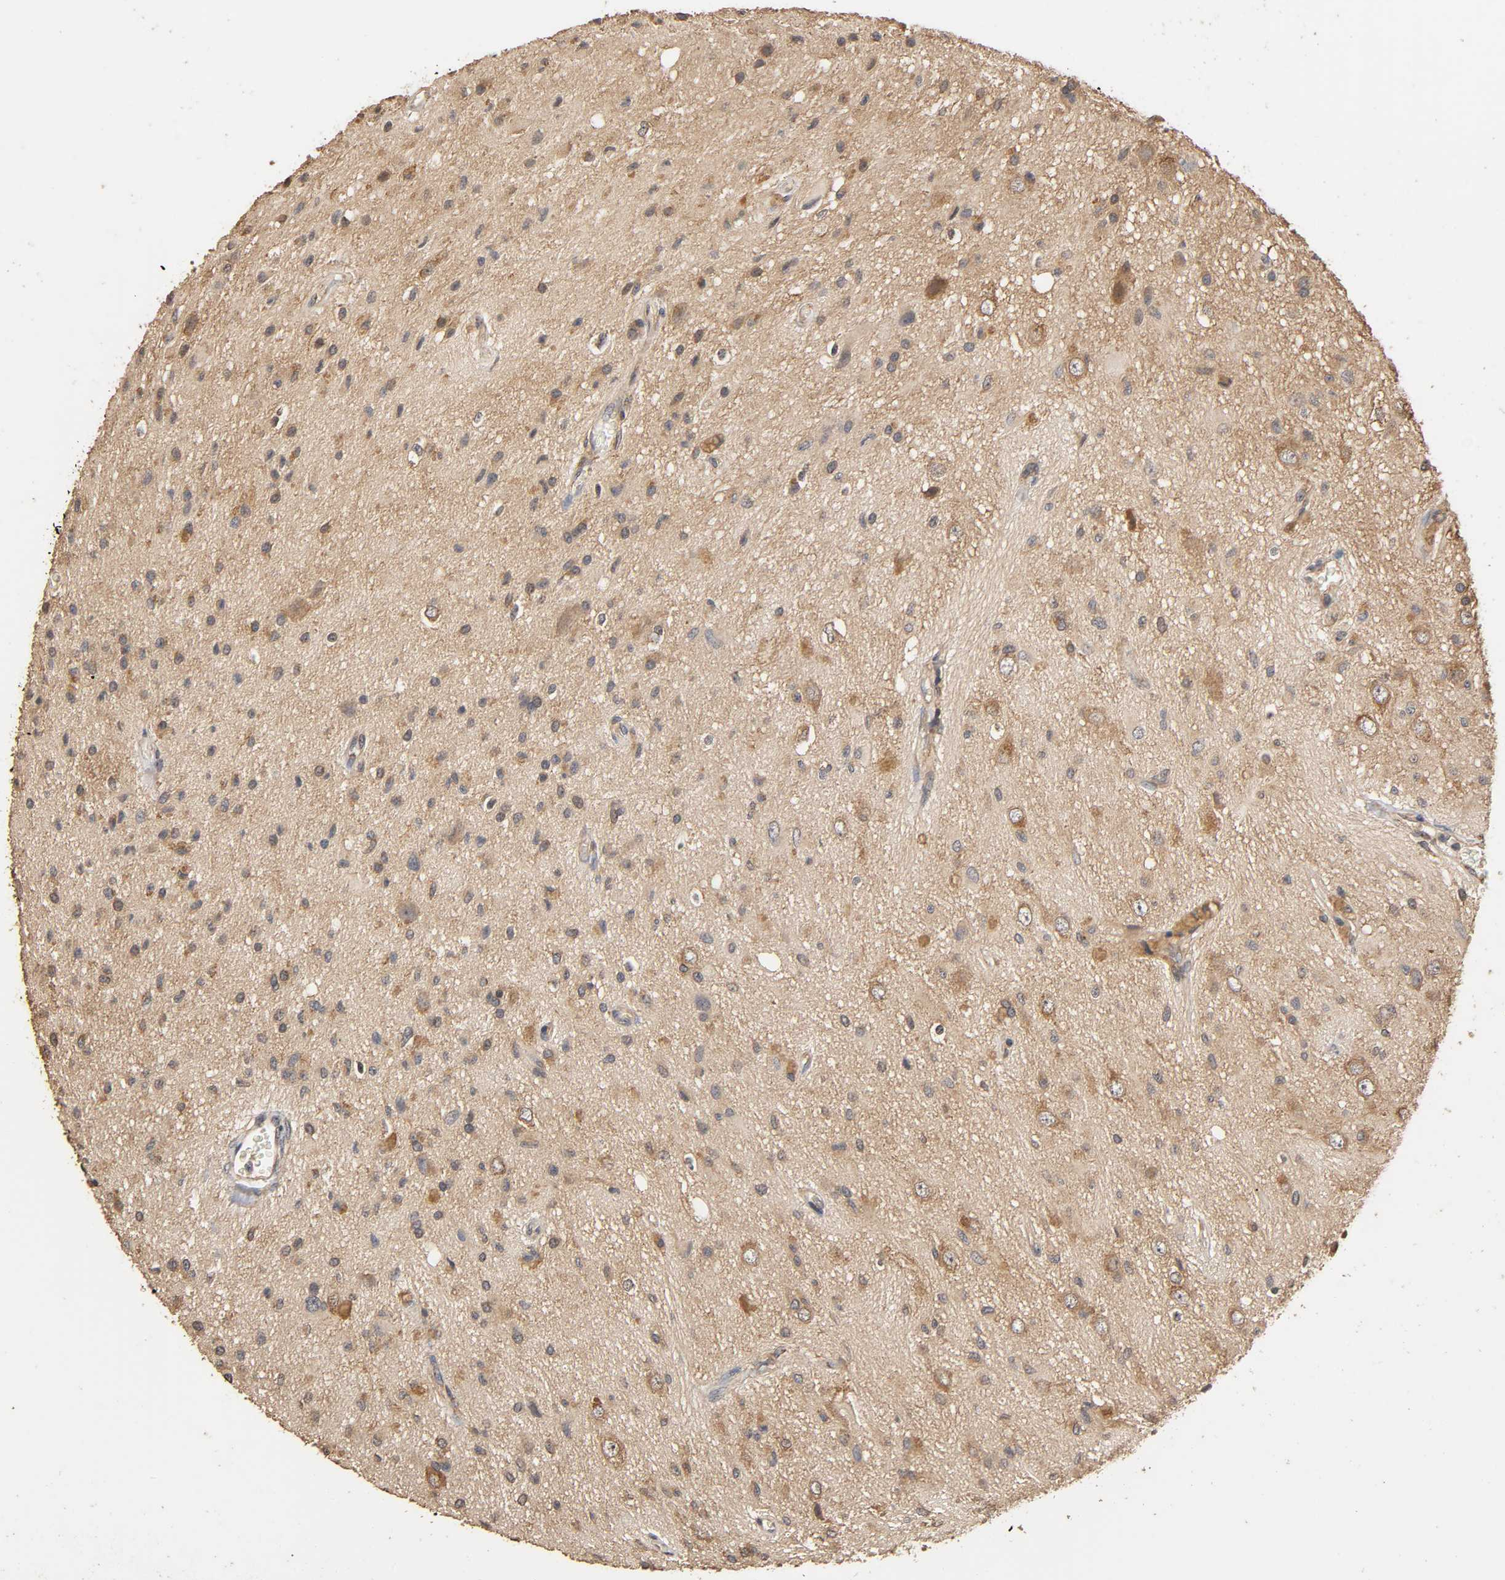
{"staining": {"intensity": "moderate", "quantity": "25%-75%", "location": "cytoplasmic/membranous"}, "tissue": "glioma", "cell_type": "Tumor cells", "image_type": "cancer", "snomed": [{"axis": "morphology", "description": "Glioma, malignant, High grade"}, {"axis": "topography", "description": "Brain"}], "caption": "Immunohistochemistry staining of malignant glioma (high-grade), which exhibits medium levels of moderate cytoplasmic/membranous expression in about 25%-75% of tumor cells indicating moderate cytoplasmic/membranous protein positivity. The staining was performed using DAB (3,3'-diaminobenzidine) (brown) for protein detection and nuclei were counterstained in hematoxylin (blue).", "gene": "ARHGEF7", "patient": {"sex": "male", "age": 47}}